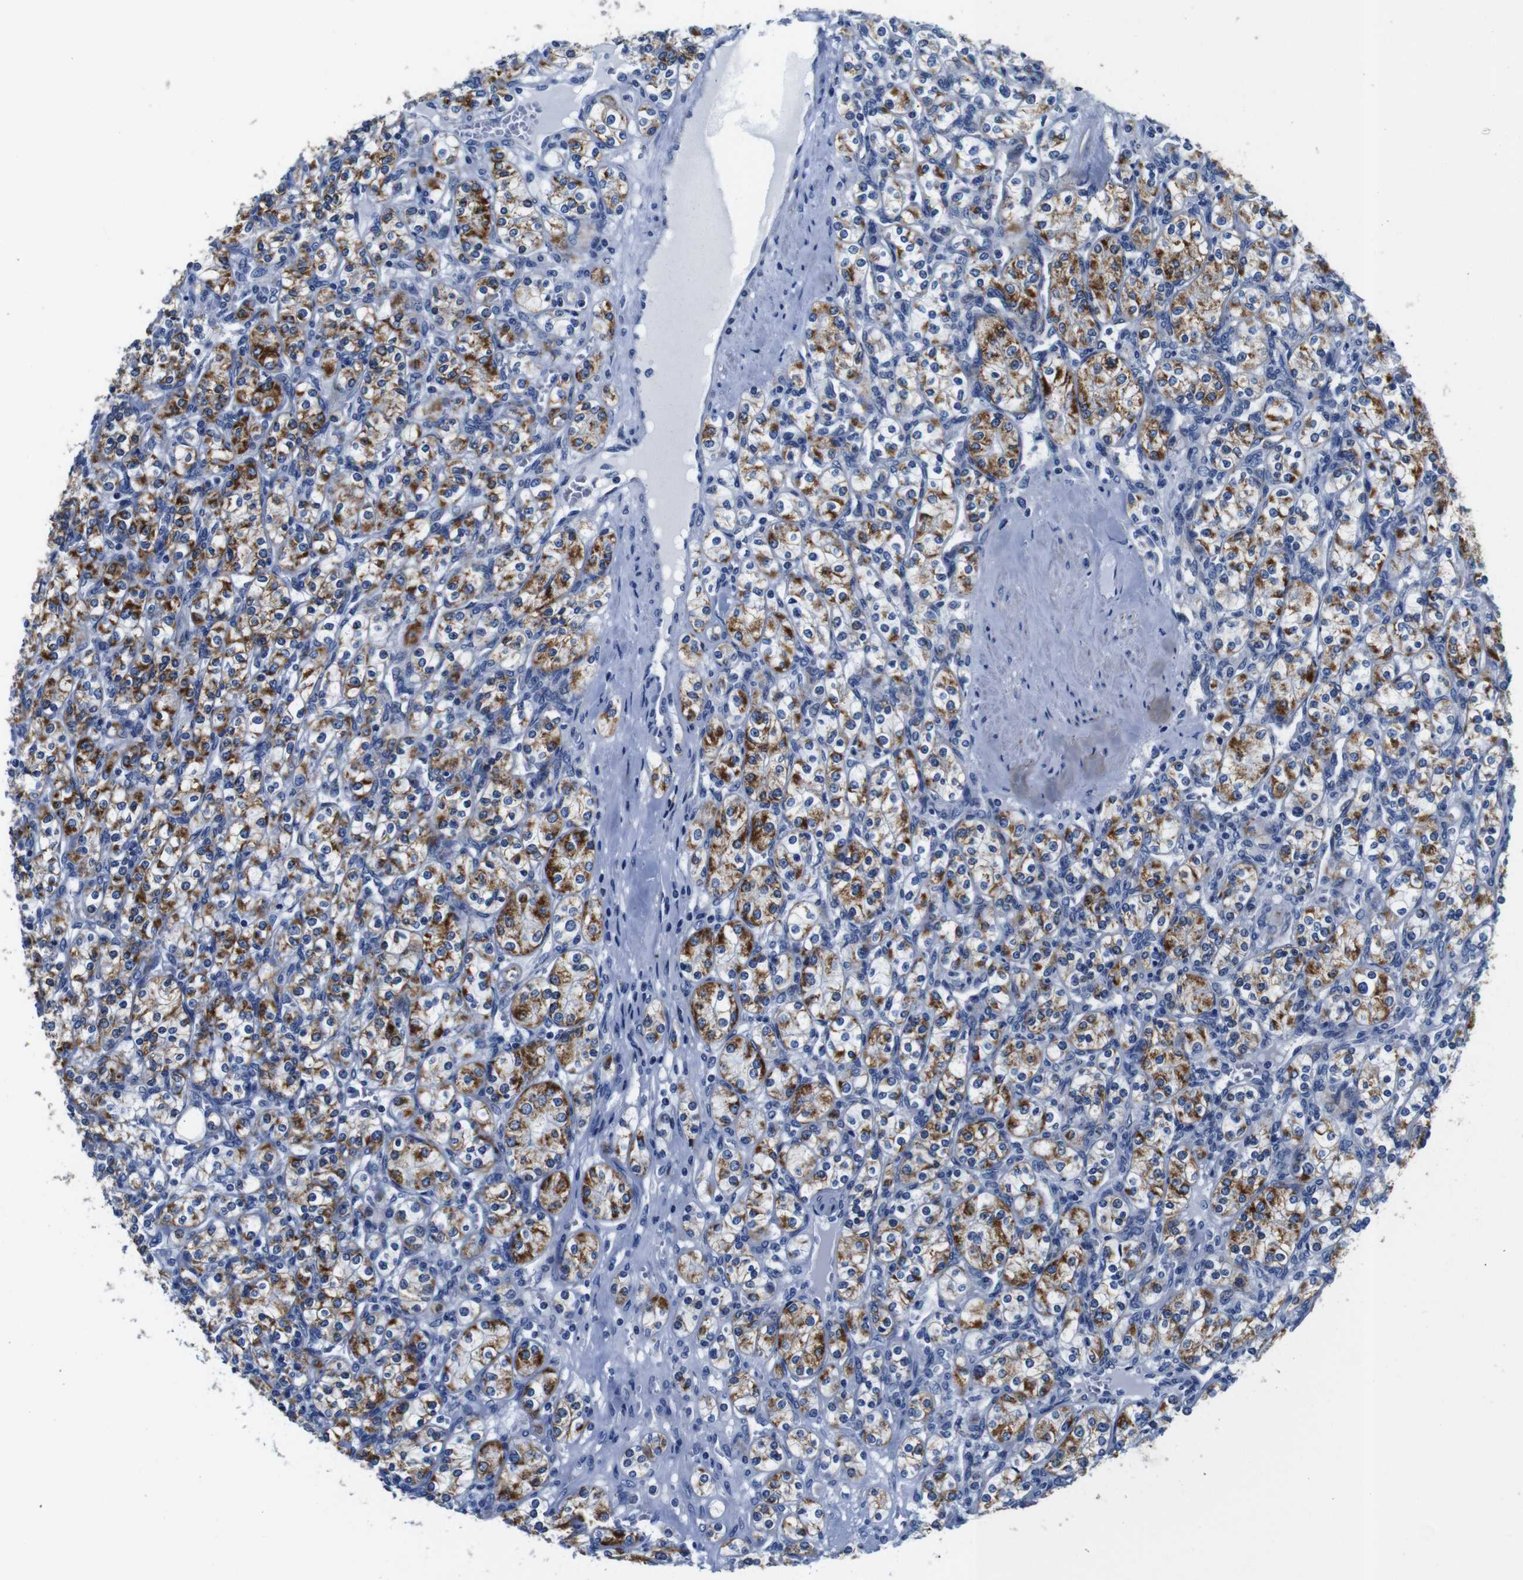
{"staining": {"intensity": "moderate", "quantity": ">75%", "location": "cytoplasmic/membranous"}, "tissue": "renal cancer", "cell_type": "Tumor cells", "image_type": "cancer", "snomed": [{"axis": "morphology", "description": "Adenocarcinoma, NOS"}, {"axis": "topography", "description": "Kidney"}], "caption": "The immunohistochemical stain highlights moderate cytoplasmic/membranous positivity in tumor cells of renal cancer tissue.", "gene": "SNX19", "patient": {"sex": "male", "age": 77}}